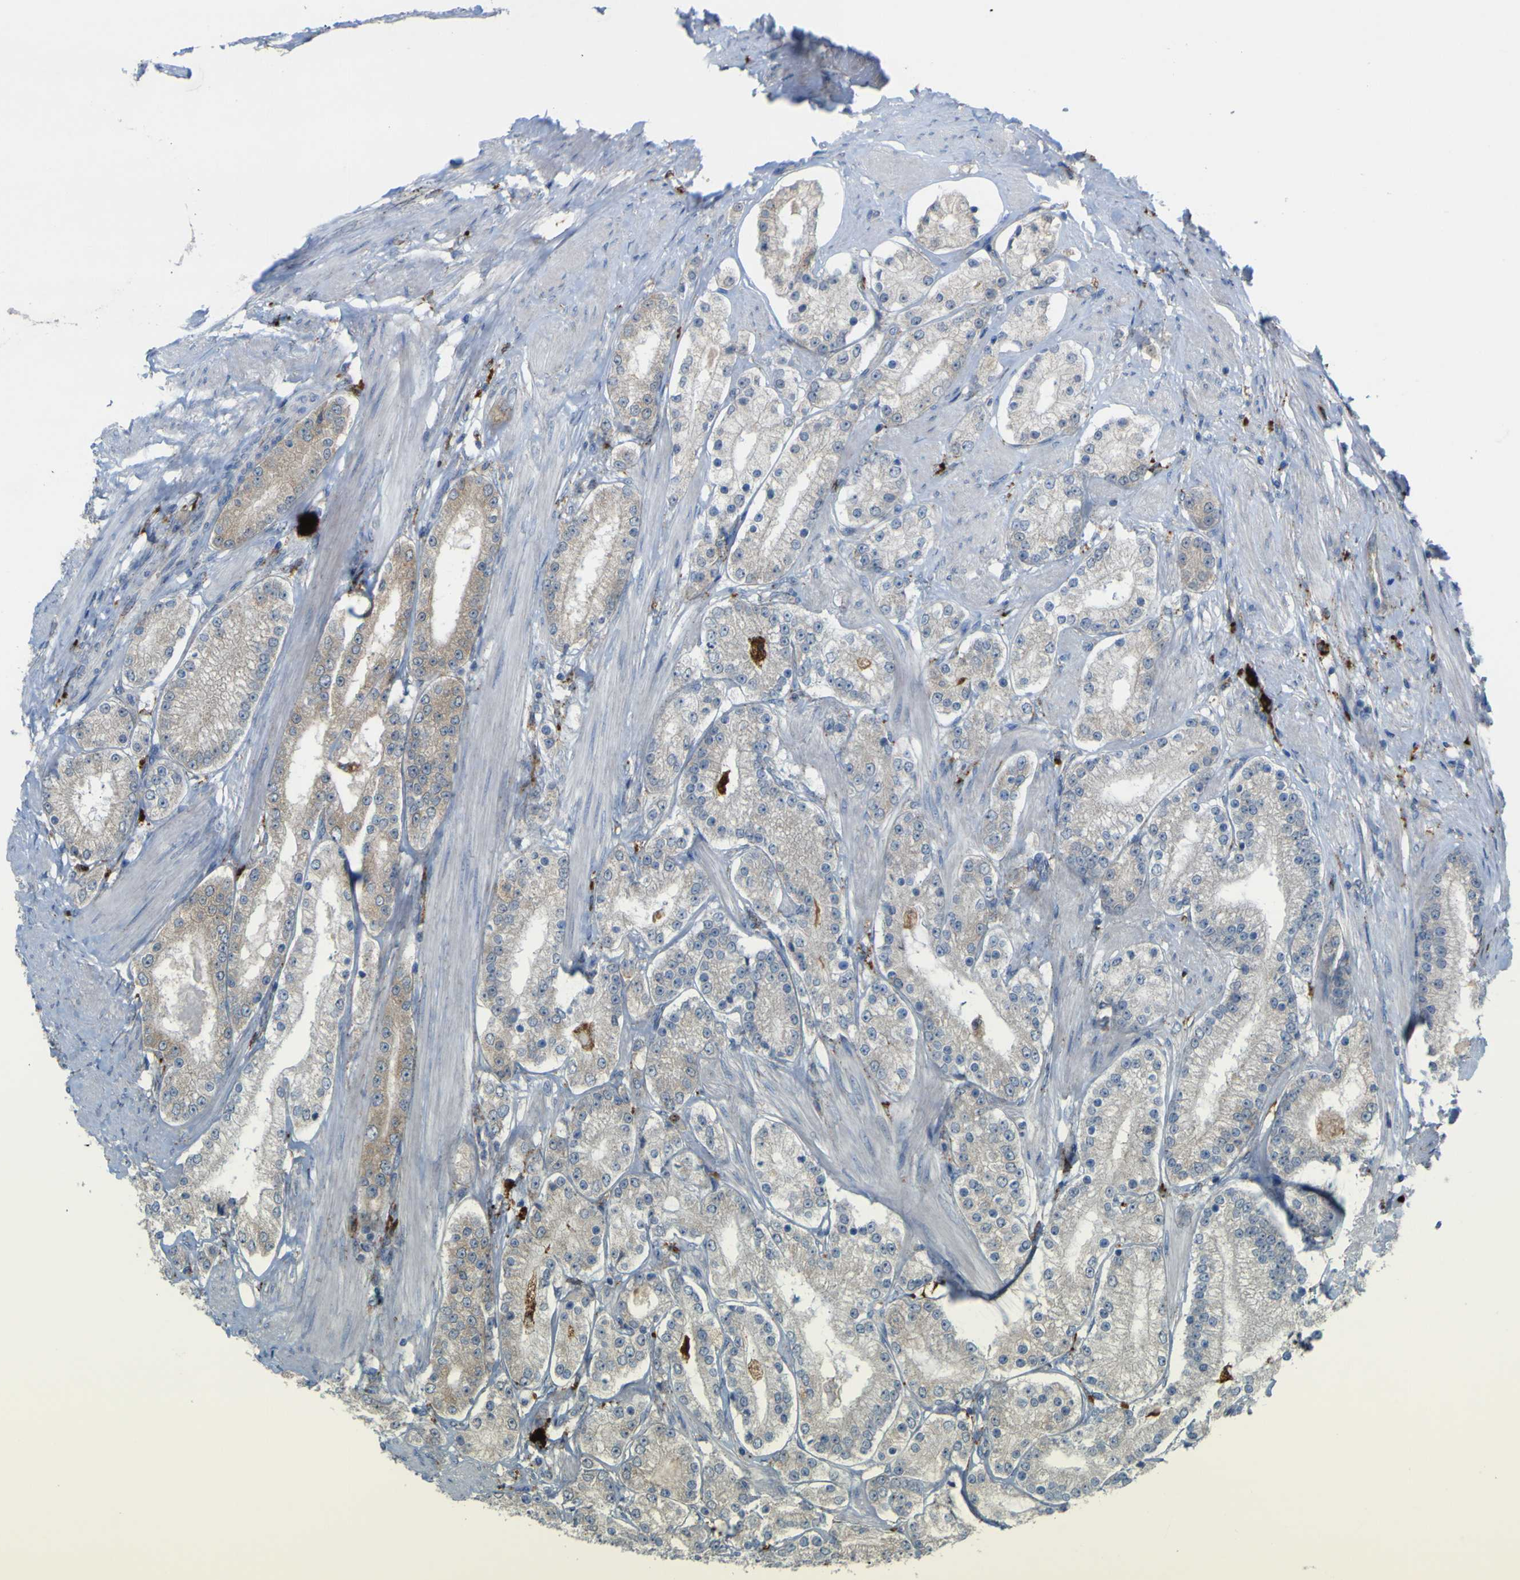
{"staining": {"intensity": "weak", "quantity": "25%-75%", "location": "cytoplasmic/membranous"}, "tissue": "prostate cancer", "cell_type": "Tumor cells", "image_type": "cancer", "snomed": [{"axis": "morphology", "description": "Adenocarcinoma, Low grade"}, {"axis": "topography", "description": "Prostate"}], "caption": "This is an image of immunohistochemistry staining of prostate adenocarcinoma (low-grade), which shows weak positivity in the cytoplasmic/membranous of tumor cells.", "gene": "PLD3", "patient": {"sex": "male", "age": 63}}